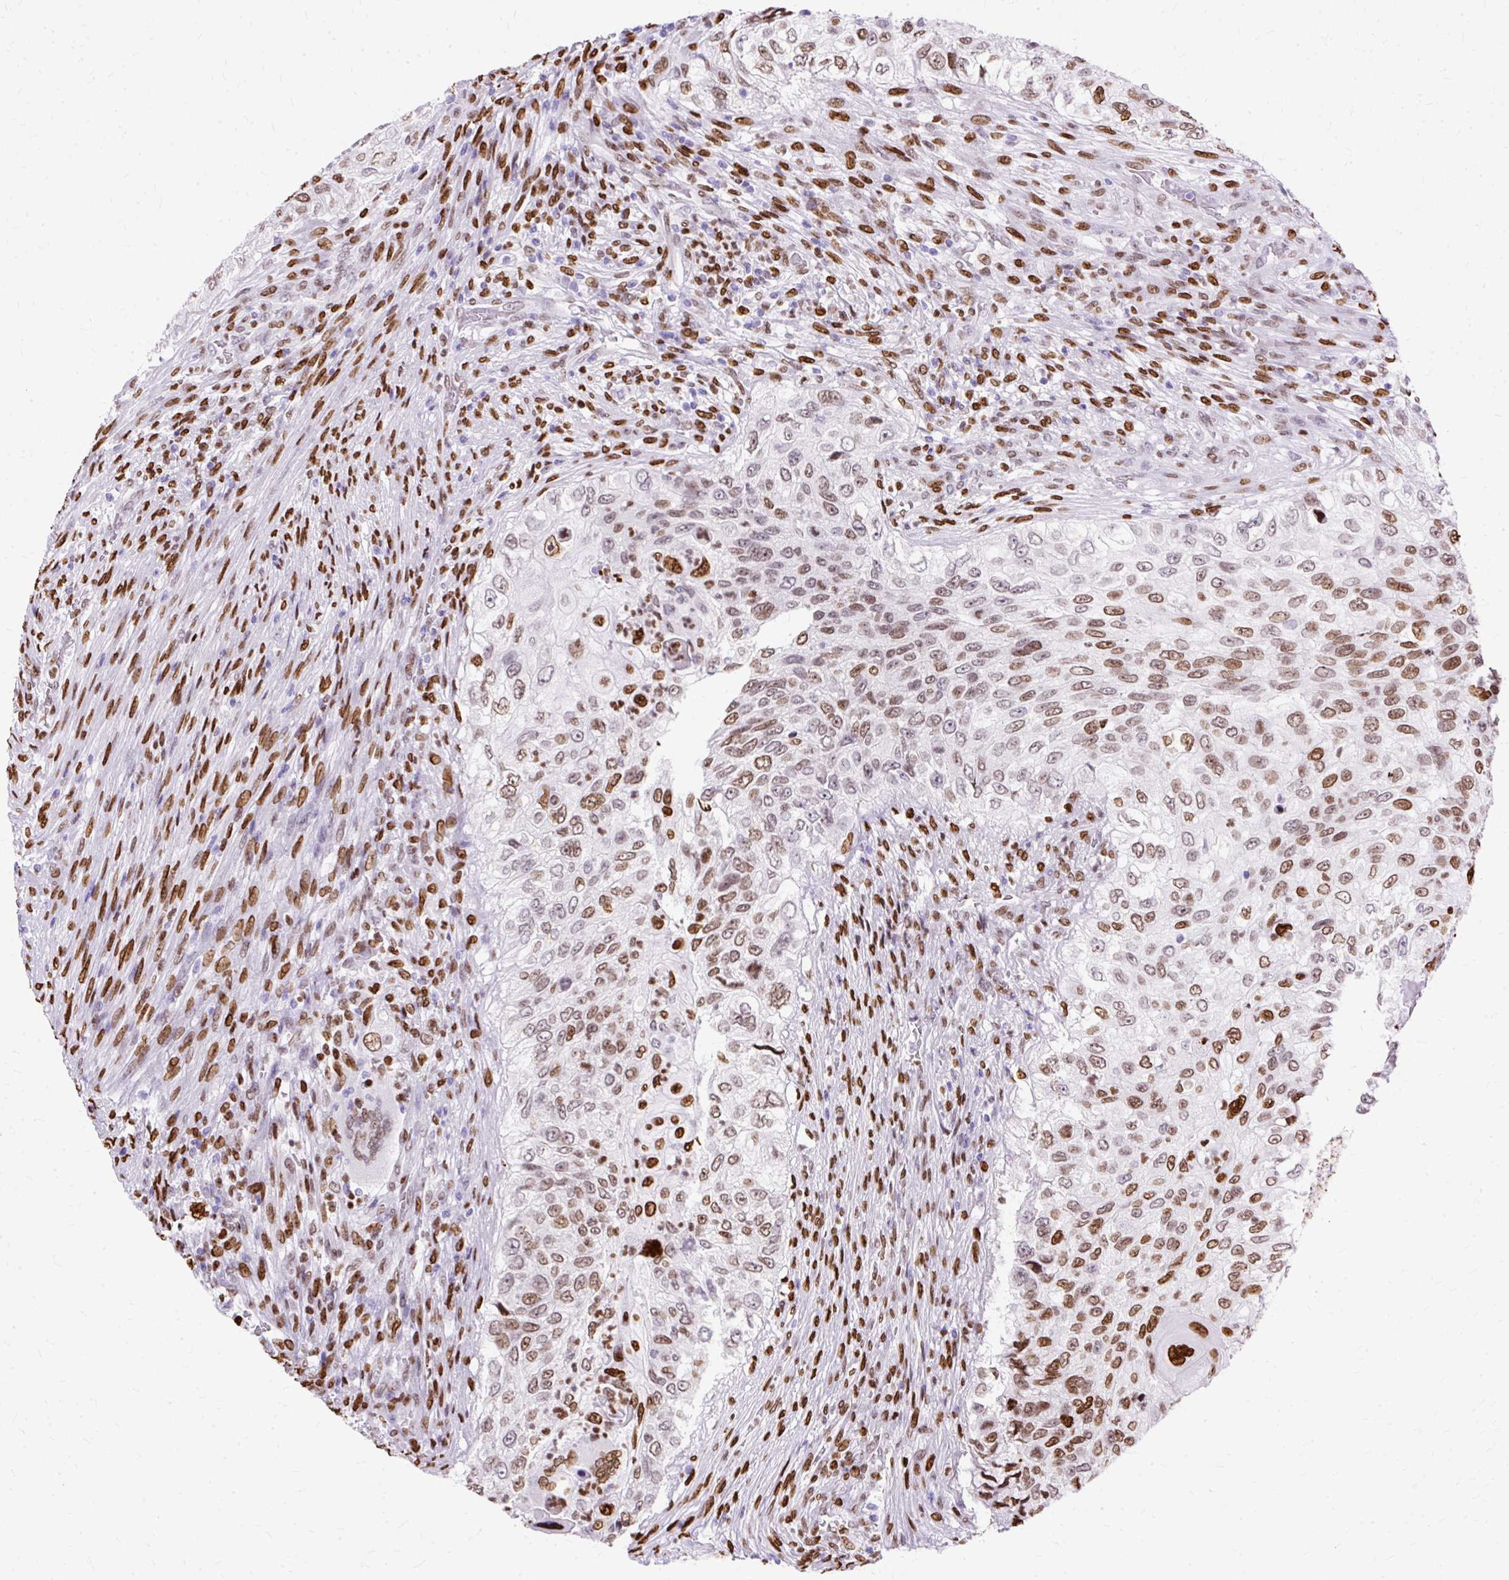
{"staining": {"intensity": "moderate", "quantity": ">75%", "location": "nuclear"}, "tissue": "urothelial cancer", "cell_type": "Tumor cells", "image_type": "cancer", "snomed": [{"axis": "morphology", "description": "Urothelial carcinoma, High grade"}, {"axis": "topography", "description": "Urinary bladder"}], "caption": "Human urothelial carcinoma (high-grade) stained with a brown dye displays moderate nuclear positive staining in about >75% of tumor cells.", "gene": "TMEM184C", "patient": {"sex": "female", "age": 60}}